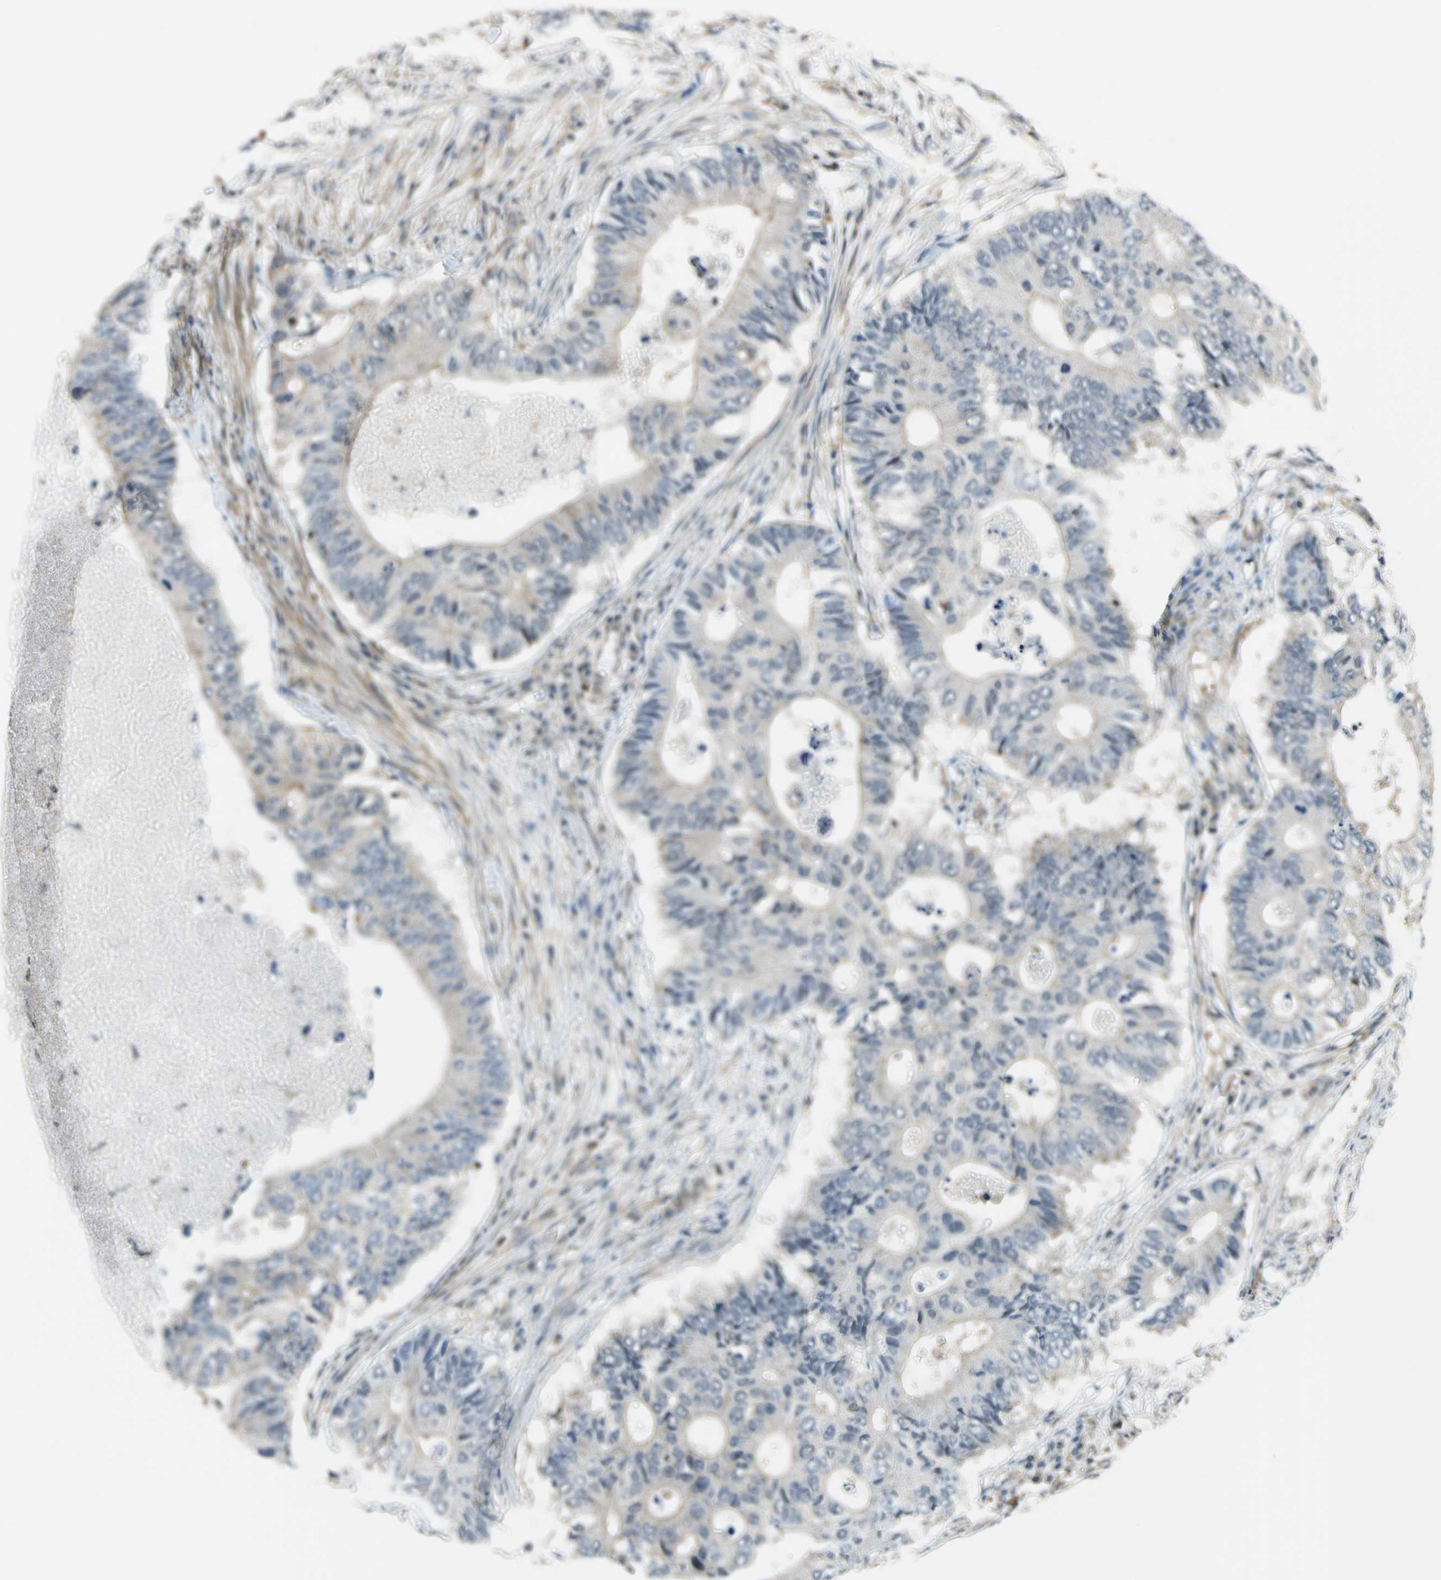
{"staining": {"intensity": "weak", "quantity": "25%-75%", "location": "cytoplasmic/membranous"}, "tissue": "colorectal cancer", "cell_type": "Tumor cells", "image_type": "cancer", "snomed": [{"axis": "morphology", "description": "Adenocarcinoma, NOS"}, {"axis": "topography", "description": "Colon"}], "caption": "Protein expression analysis of human colorectal adenocarcinoma reveals weak cytoplasmic/membranous positivity in about 25%-75% of tumor cells.", "gene": "ARPC3", "patient": {"sex": "male", "age": 71}}